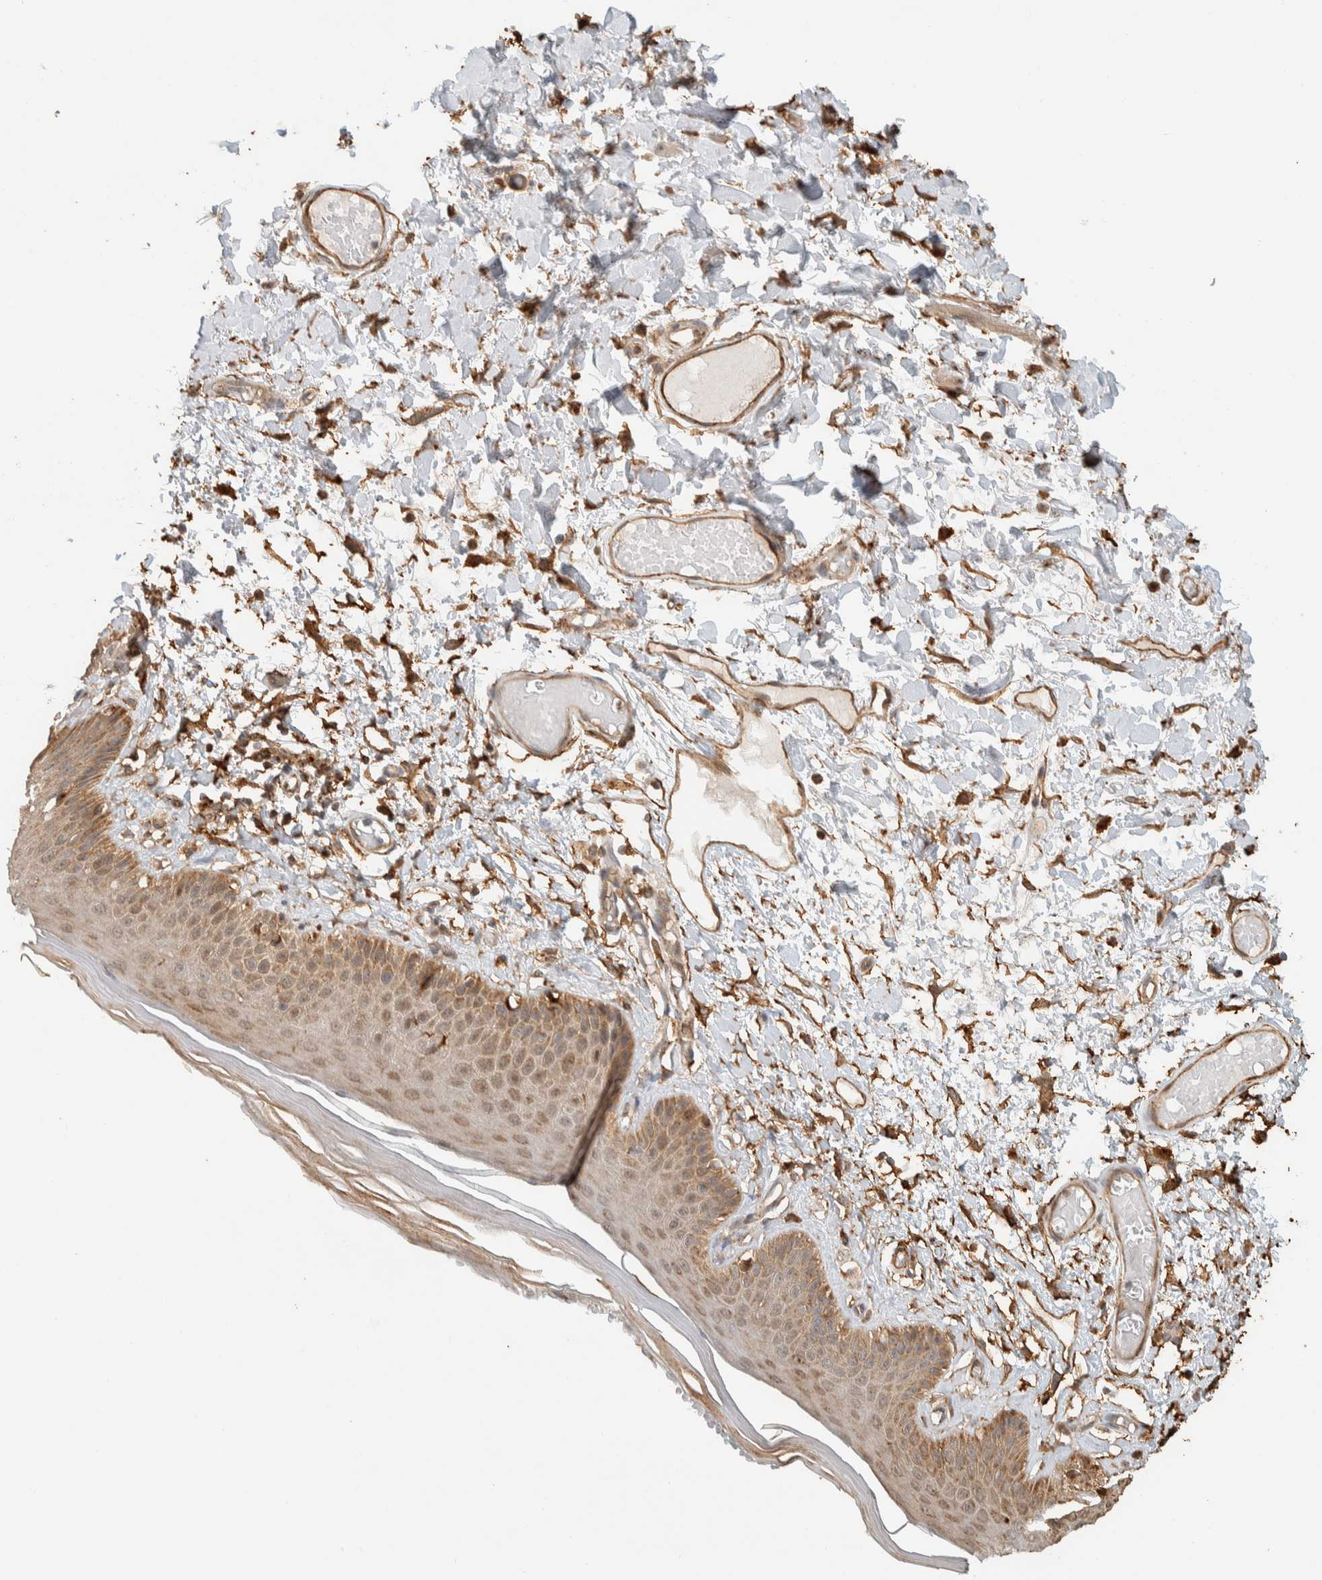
{"staining": {"intensity": "strong", "quantity": "25%-75%", "location": "cytoplasmic/membranous"}, "tissue": "skin", "cell_type": "Epidermal cells", "image_type": "normal", "snomed": [{"axis": "morphology", "description": "Normal tissue, NOS"}, {"axis": "topography", "description": "Vulva"}], "caption": "IHC of unremarkable skin exhibits high levels of strong cytoplasmic/membranous positivity in about 25%-75% of epidermal cells. (Brightfield microscopy of DAB IHC at high magnification).", "gene": "KIF9", "patient": {"sex": "female", "age": 73}}